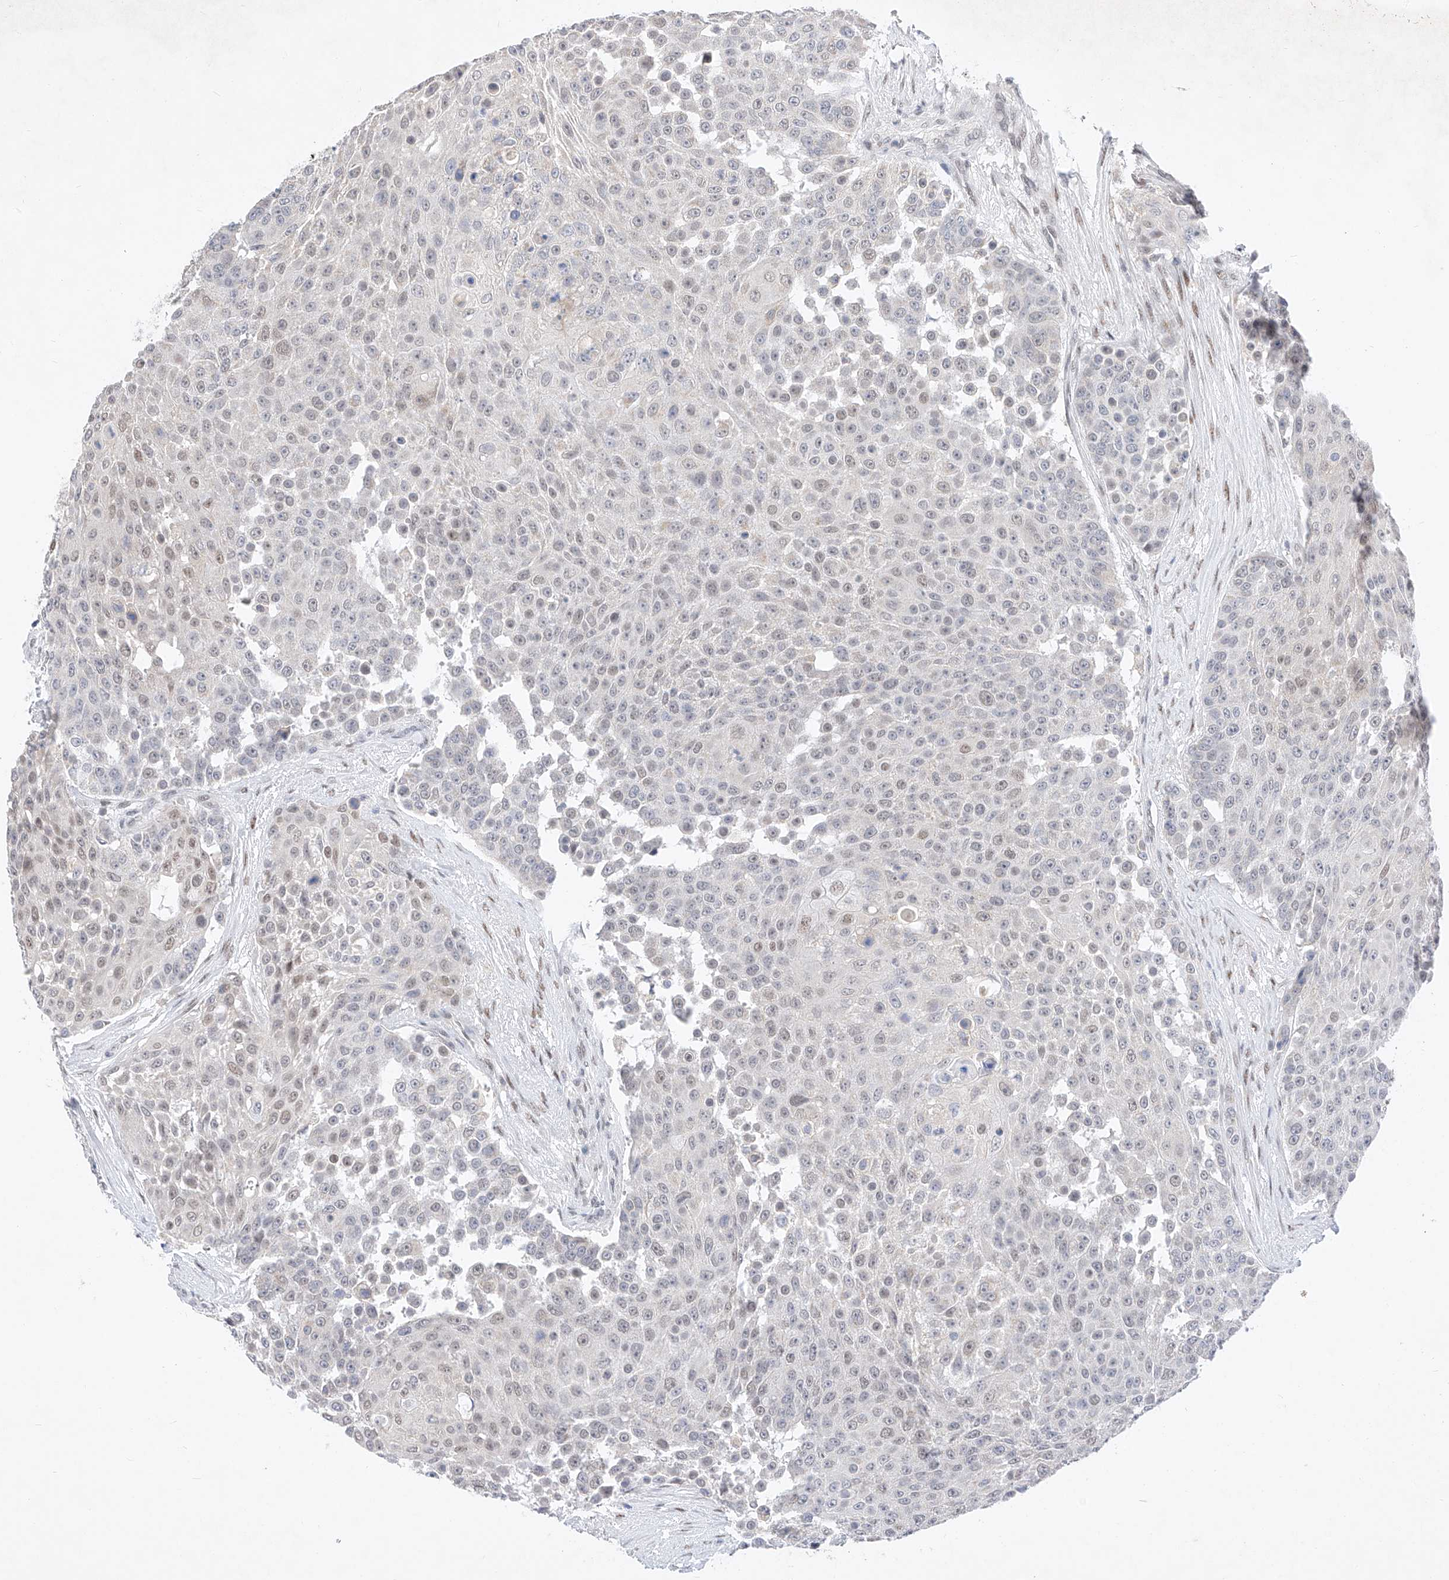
{"staining": {"intensity": "weak", "quantity": "<25%", "location": "nuclear"}, "tissue": "urothelial cancer", "cell_type": "Tumor cells", "image_type": "cancer", "snomed": [{"axis": "morphology", "description": "Urothelial carcinoma, High grade"}, {"axis": "topography", "description": "Urinary bladder"}], "caption": "DAB immunohistochemical staining of urothelial cancer displays no significant staining in tumor cells.", "gene": "KCNJ1", "patient": {"sex": "female", "age": 63}}